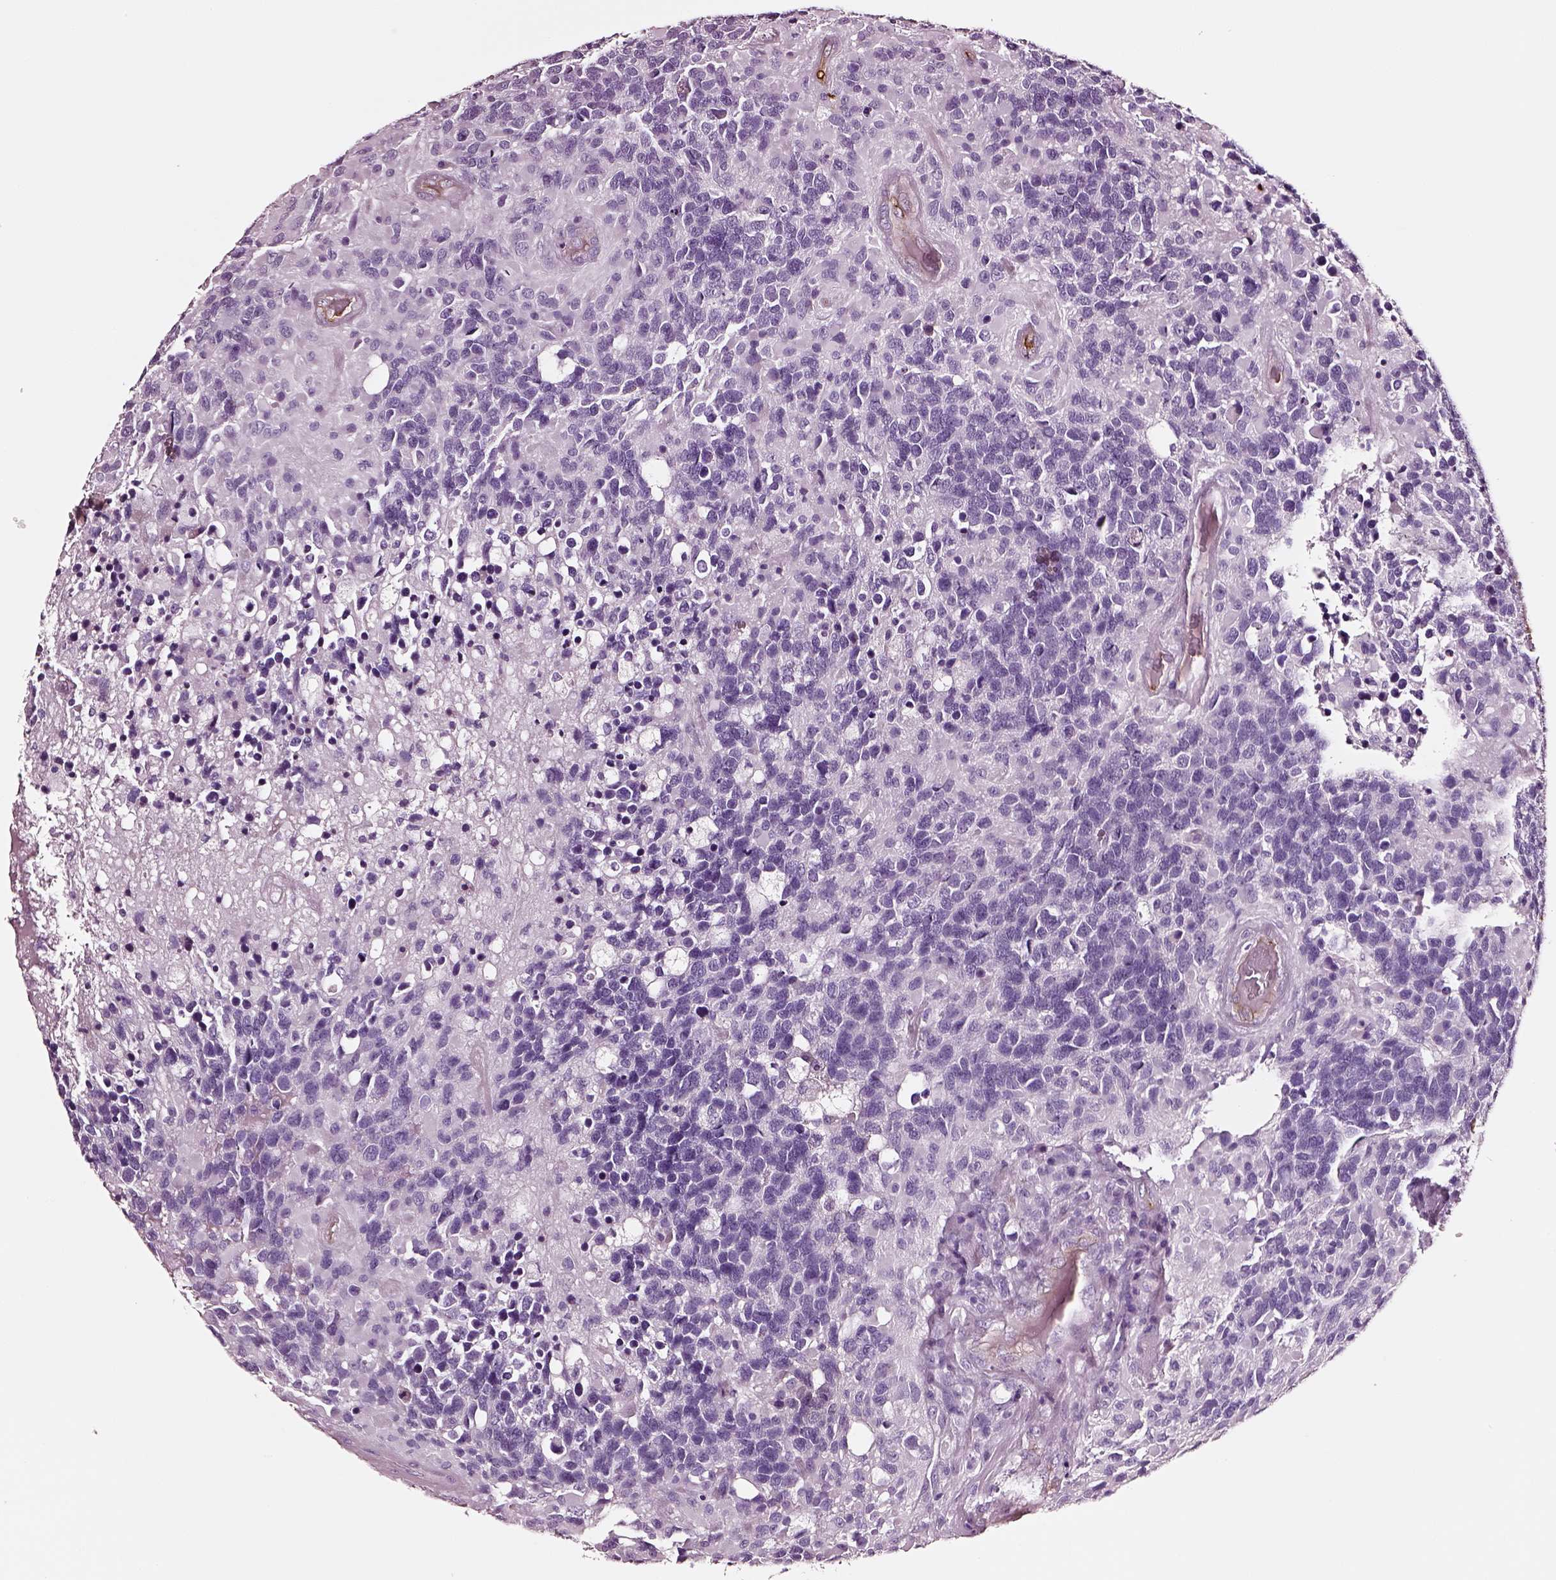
{"staining": {"intensity": "negative", "quantity": "none", "location": "none"}, "tissue": "glioma", "cell_type": "Tumor cells", "image_type": "cancer", "snomed": [{"axis": "morphology", "description": "Glioma, malignant, High grade"}, {"axis": "topography", "description": "Brain"}], "caption": "A histopathology image of human glioma is negative for staining in tumor cells. (DAB (3,3'-diaminobenzidine) immunohistochemistry with hematoxylin counter stain).", "gene": "DPEP1", "patient": {"sex": "female", "age": 40}}